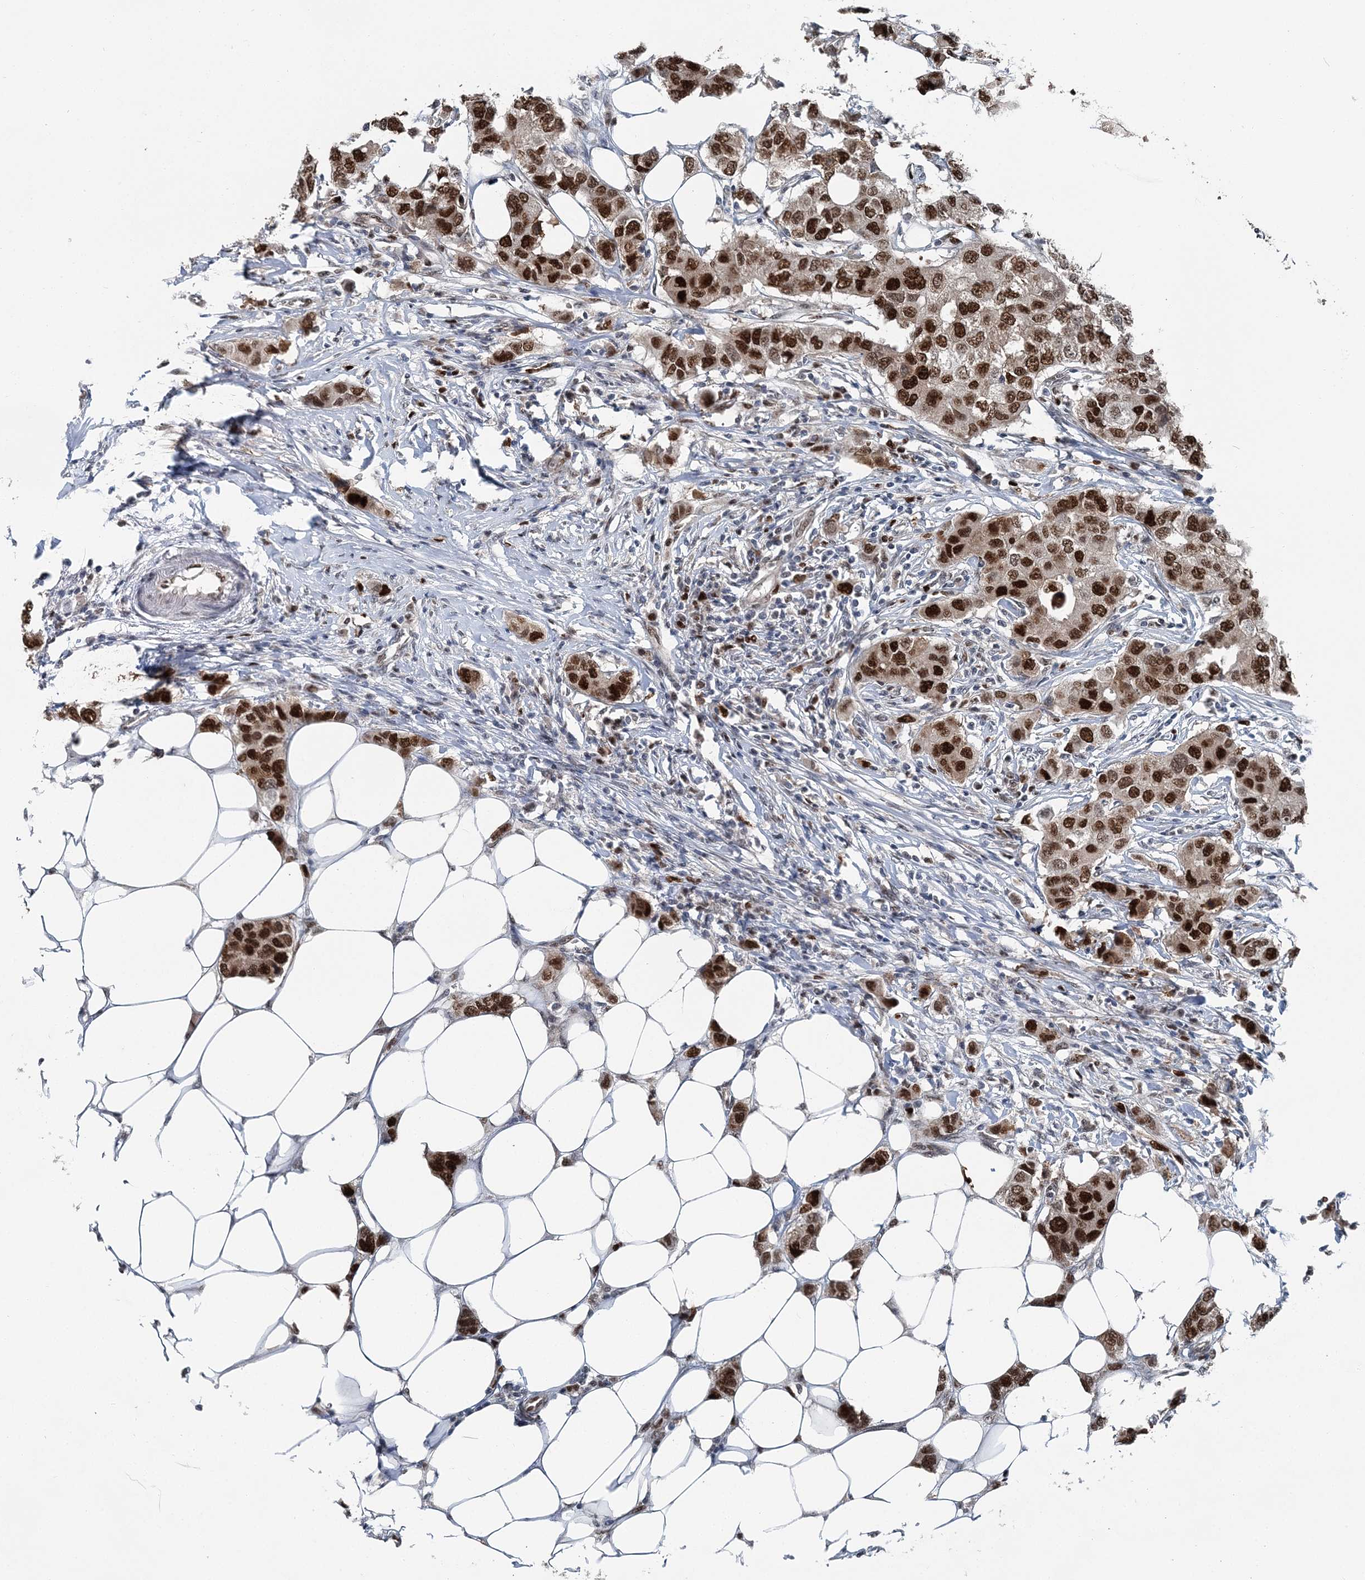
{"staining": {"intensity": "strong", "quantity": ">75%", "location": "nuclear"}, "tissue": "breast cancer", "cell_type": "Tumor cells", "image_type": "cancer", "snomed": [{"axis": "morphology", "description": "Duct carcinoma"}, {"axis": "topography", "description": "Breast"}], "caption": "Strong nuclear protein staining is seen in about >75% of tumor cells in breast cancer.", "gene": "HAT1", "patient": {"sex": "female", "age": 50}}